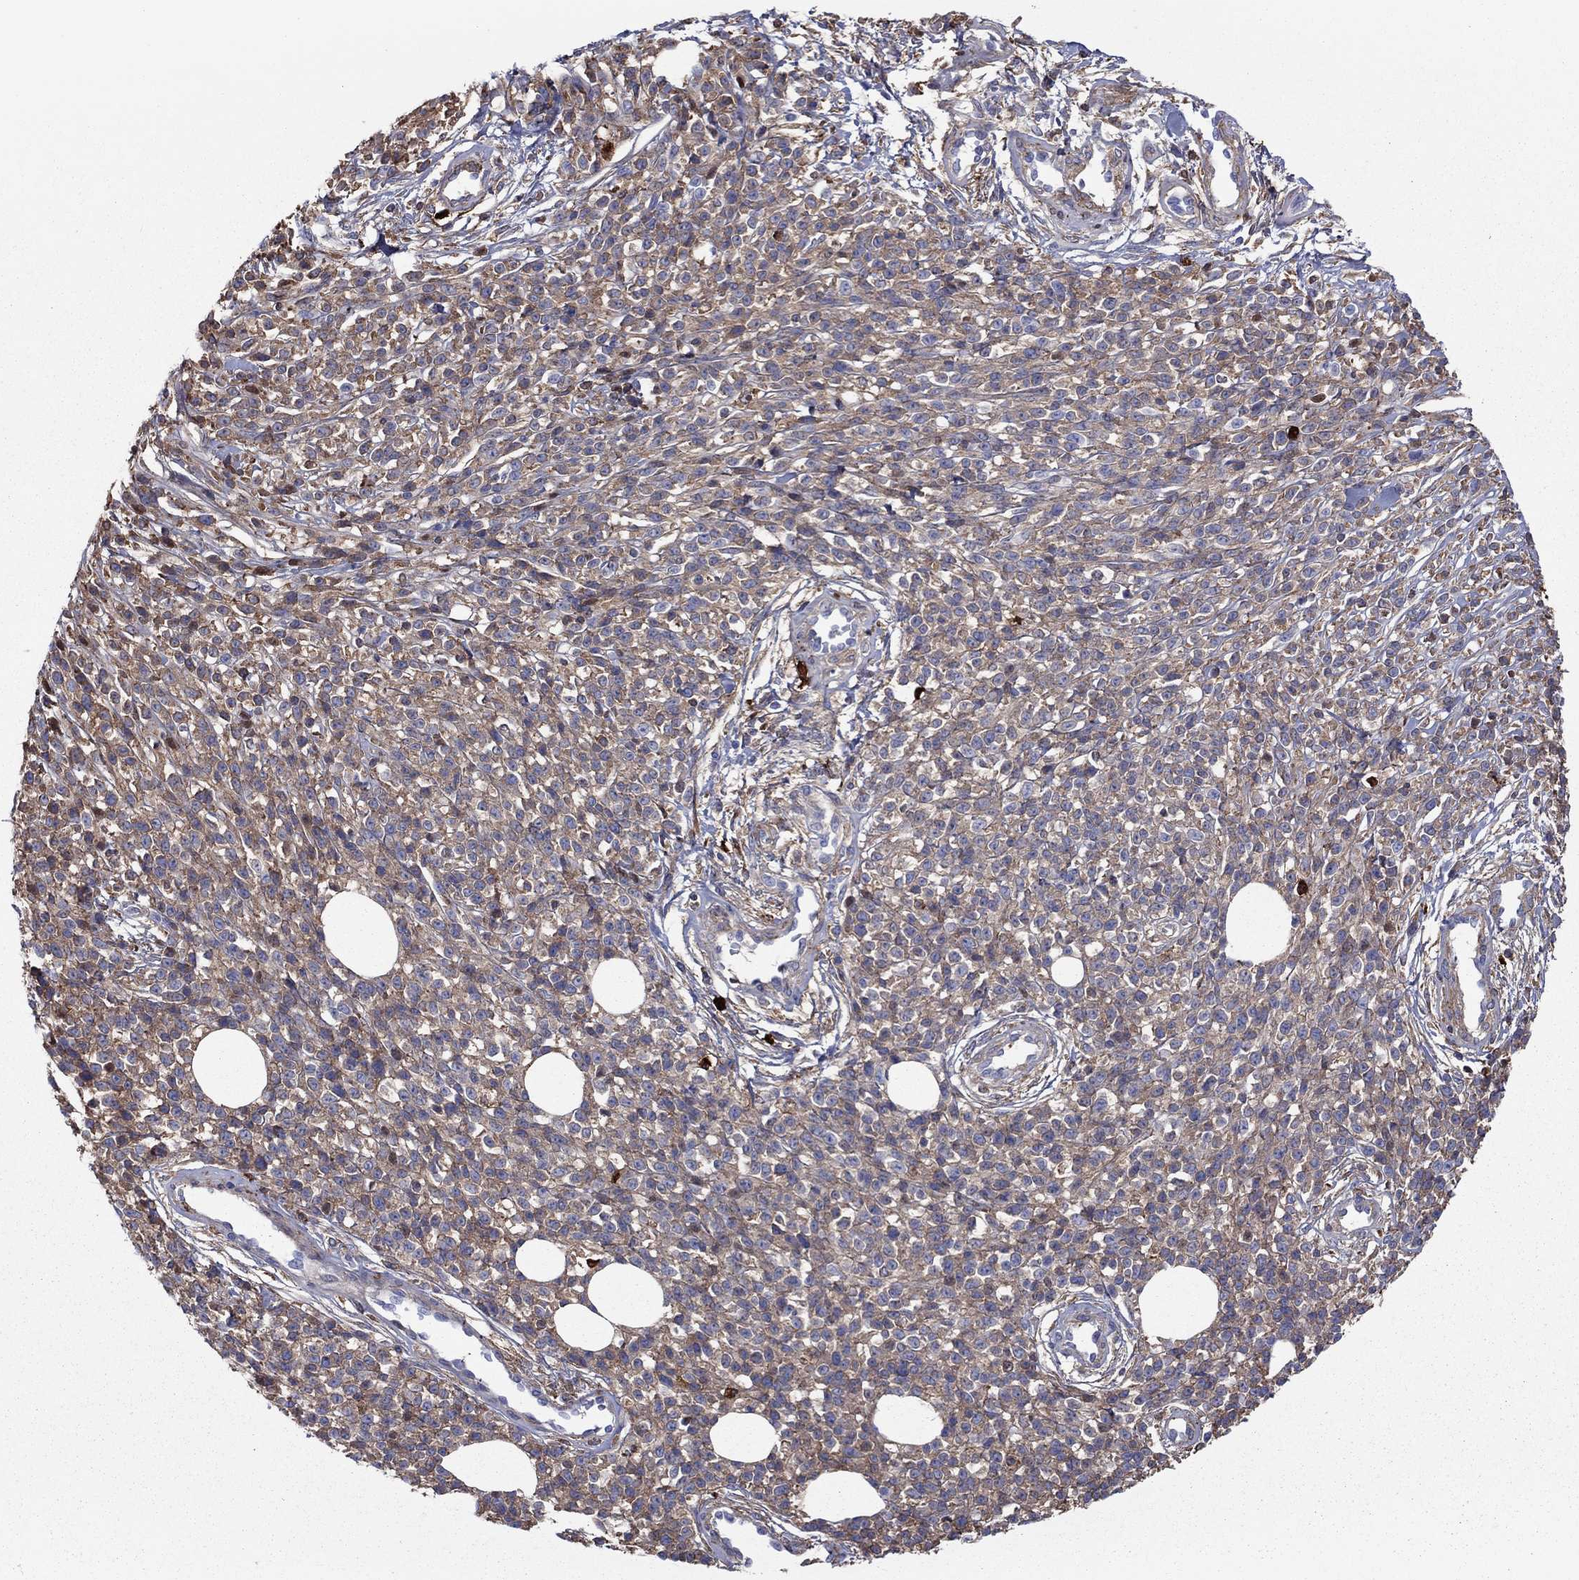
{"staining": {"intensity": "moderate", "quantity": "25%-75%", "location": "cytoplasmic/membranous"}, "tissue": "melanoma", "cell_type": "Tumor cells", "image_type": "cancer", "snomed": [{"axis": "morphology", "description": "Malignant melanoma, NOS"}, {"axis": "topography", "description": "Skin"}, {"axis": "topography", "description": "Skin of trunk"}], "caption": "Immunohistochemistry (IHC) image of human malignant melanoma stained for a protein (brown), which displays medium levels of moderate cytoplasmic/membranous positivity in about 25%-75% of tumor cells.", "gene": "HPX", "patient": {"sex": "male", "age": 74}}